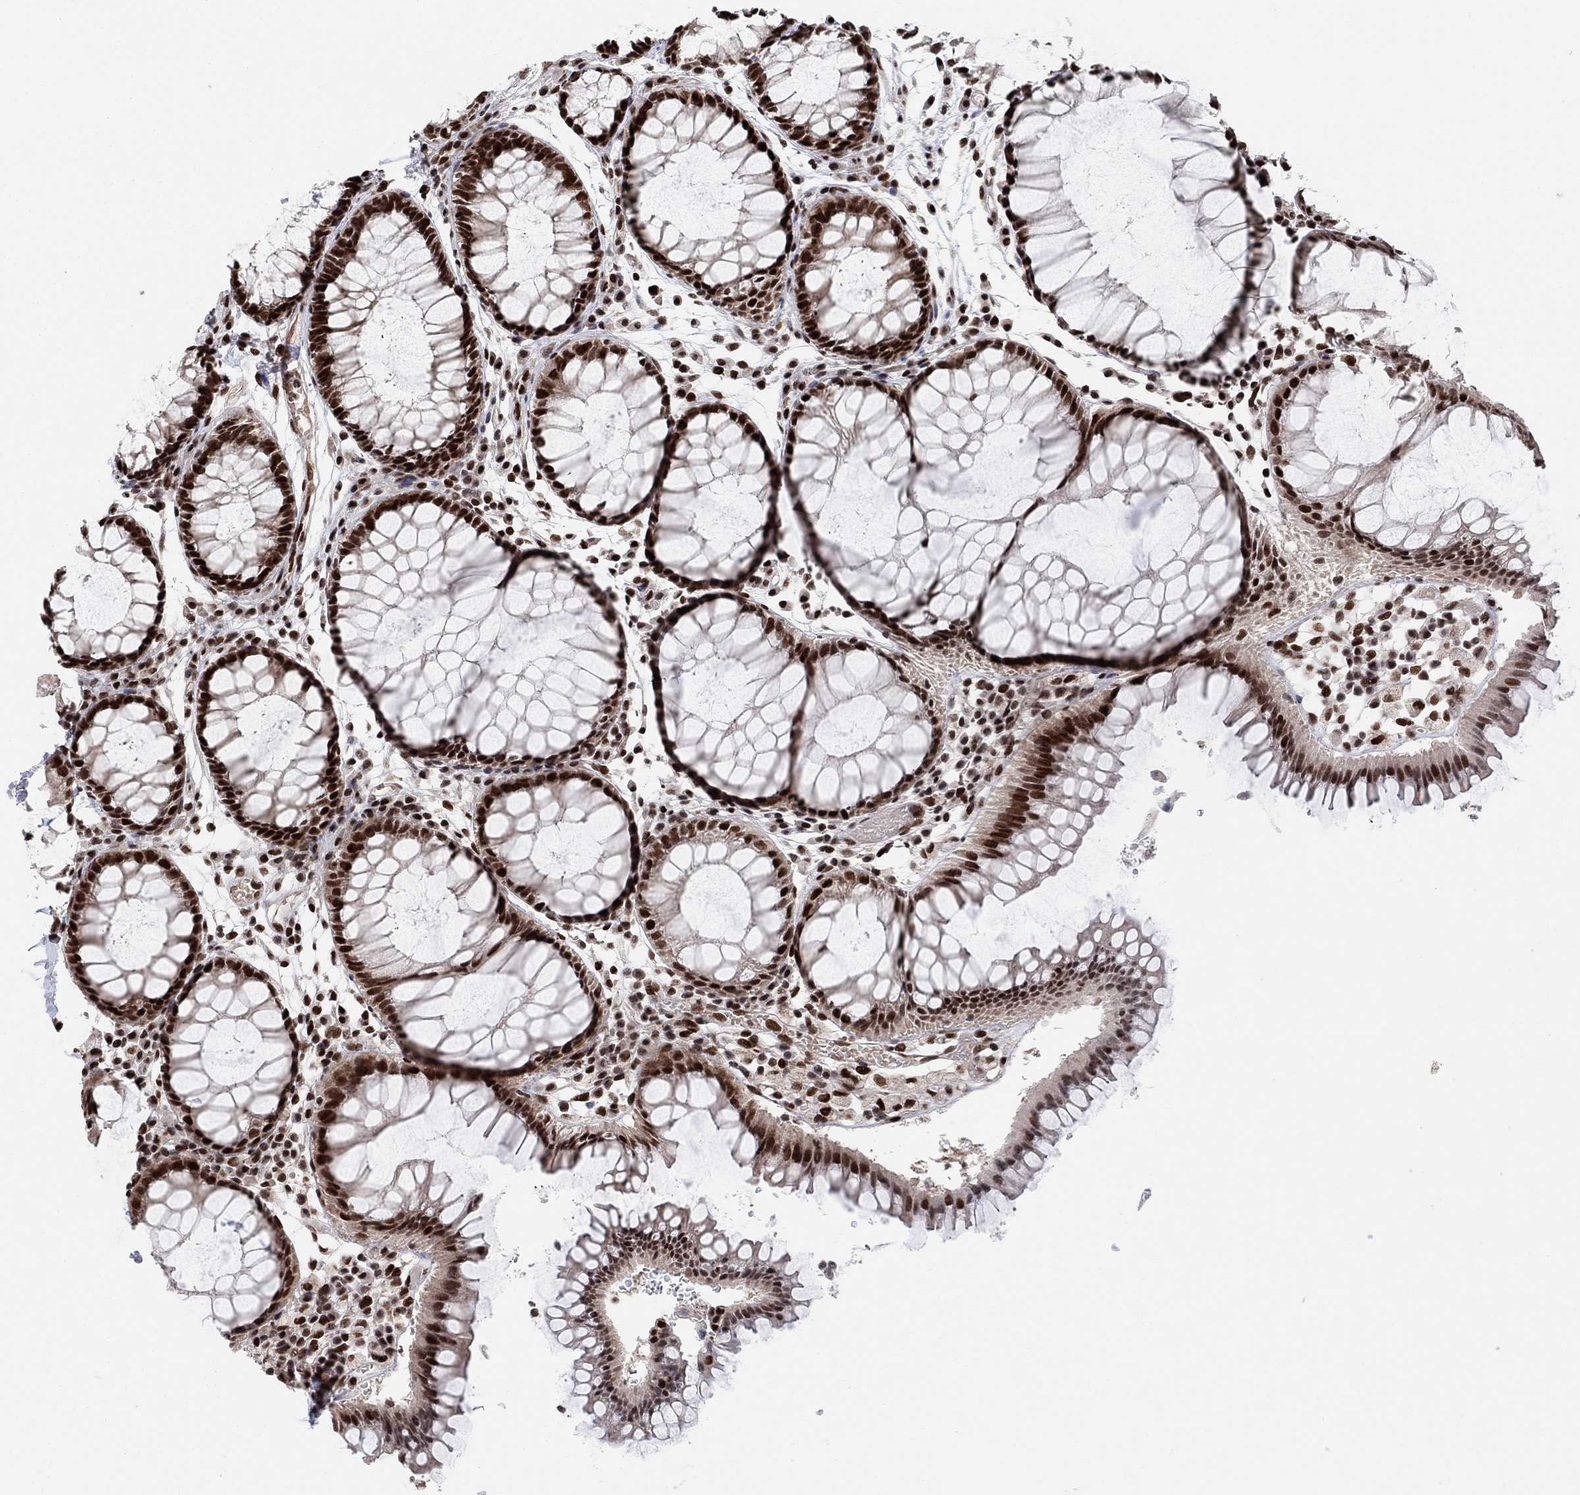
{"staining": {"intensity": "strong", "quantity": ">75%", "location": "nuclear"}, "tissue": "rectum", "cell_type": "Glandular cells", "image_type": "normal", "snomed": [{"axis": "morphology", "description": "Normal tissue, NOS"}, {"axis": "topography", "description": "Rectum"}], "caption": "Brown immunohistochemical staining in unremarkable rectum shows strong nuclear expression in about >75% of glandular cells. (IHC, brightfield microscopy, high magnification).", "gene": "E4F1", "patient": {"sex": "female", "age": 68}}